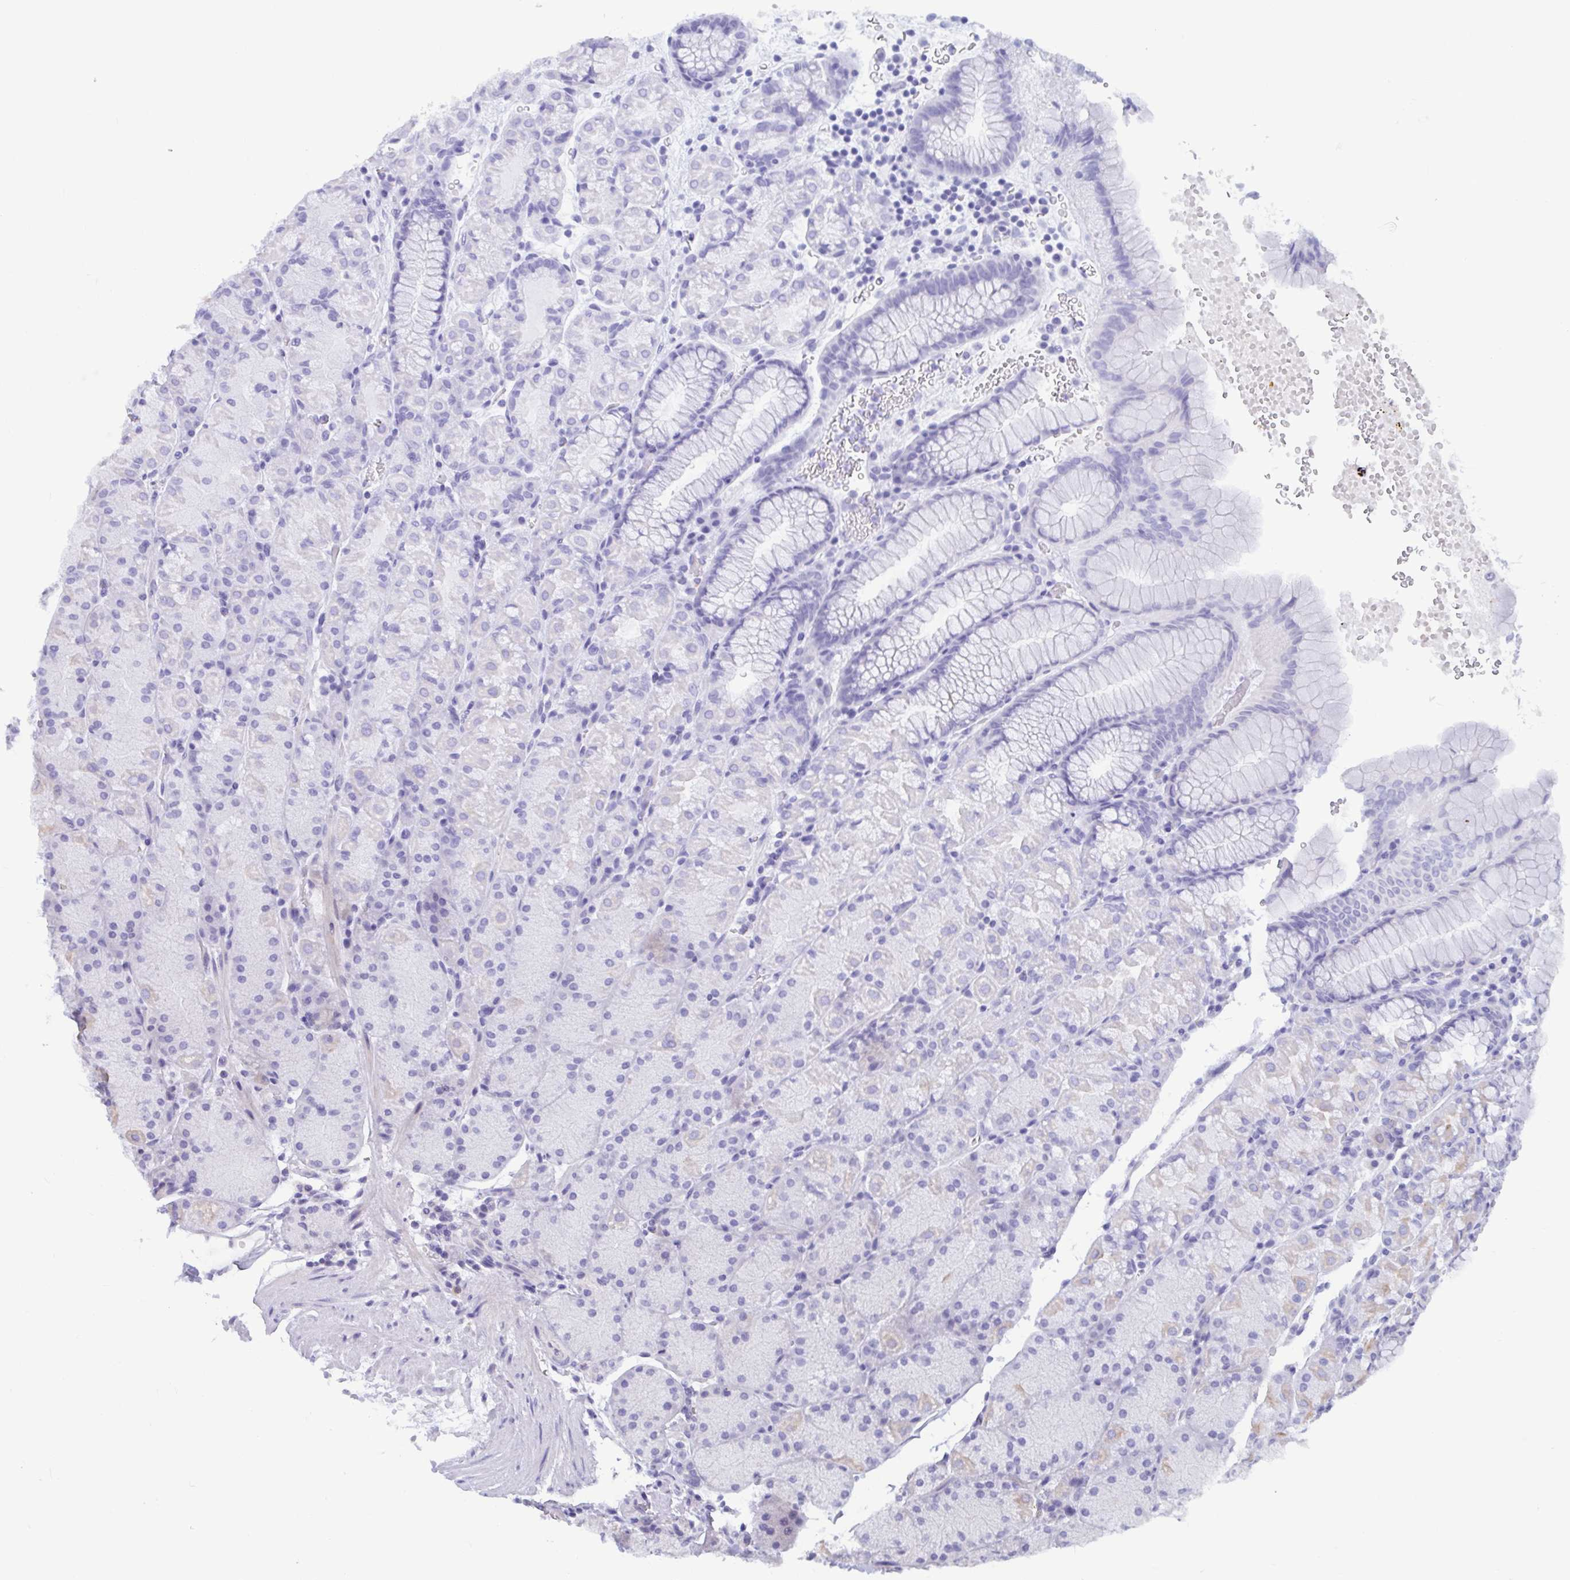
{"staining": {"intensity": "weak", "quantity": "<25%", "location": "cytoplasmic/membranous"}, "tissue": "stomach", "cell_type": "Glandular cells", "image_type": "normal", "snomed": [{"axis": "morphology", "description": "Normal tissue, NOS"}, {"axis": "topography", "description": "Stomach, upper"}, {"axis": "topography", "description": "Stomach"}], "caption": "Immunohistochemical staining of unremarkable stomach exhibits no significant positivity in glandular cells. (Brightfield microscopy of DAB IHC at high magnification).", "gene": "LRRC38", "patient": {"sex": "male", "age": 76}}